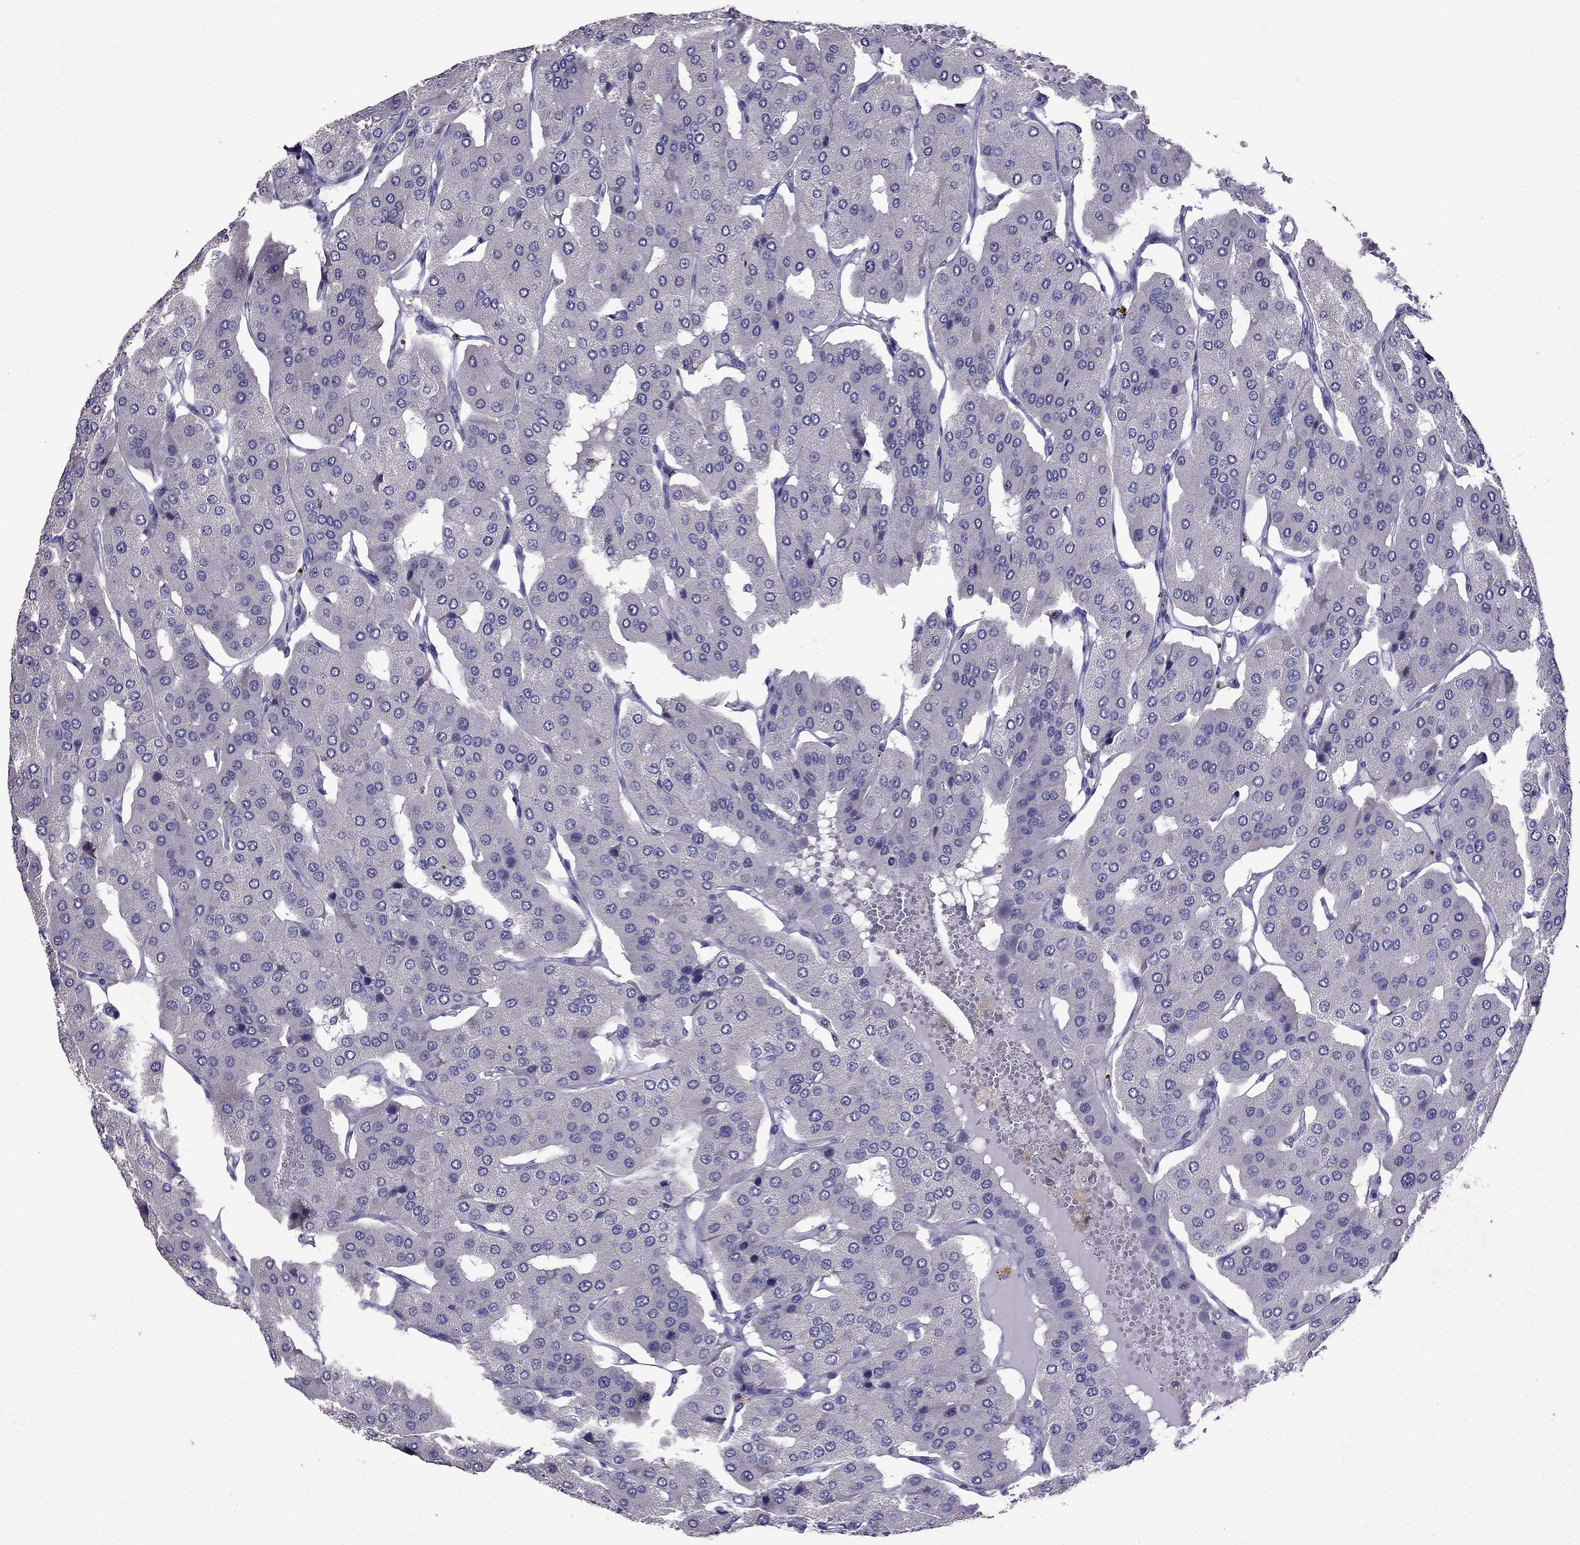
{"staining": {"intensity": "negative", "quantity": "none", "location": "none"}, "tissue": "parathyroid gland", "cell_type": "Glandular cells", "image_type": "normal", "snomed": [{"axis": "morphology", "description": "Normal tissue, NOS"}, {"axis": "morphology", "description": "Adenoma, NOS"}, {"axis": "topography", "description": "Parathyroid gland"}], "caption": "An IHC photomicrograph of unremarkable parathyroid gland is shown. There is no staining in glandular cells of parathyroid gland.", "gene": "AQP9", "patient": {"sex": "female", "age": 86}}